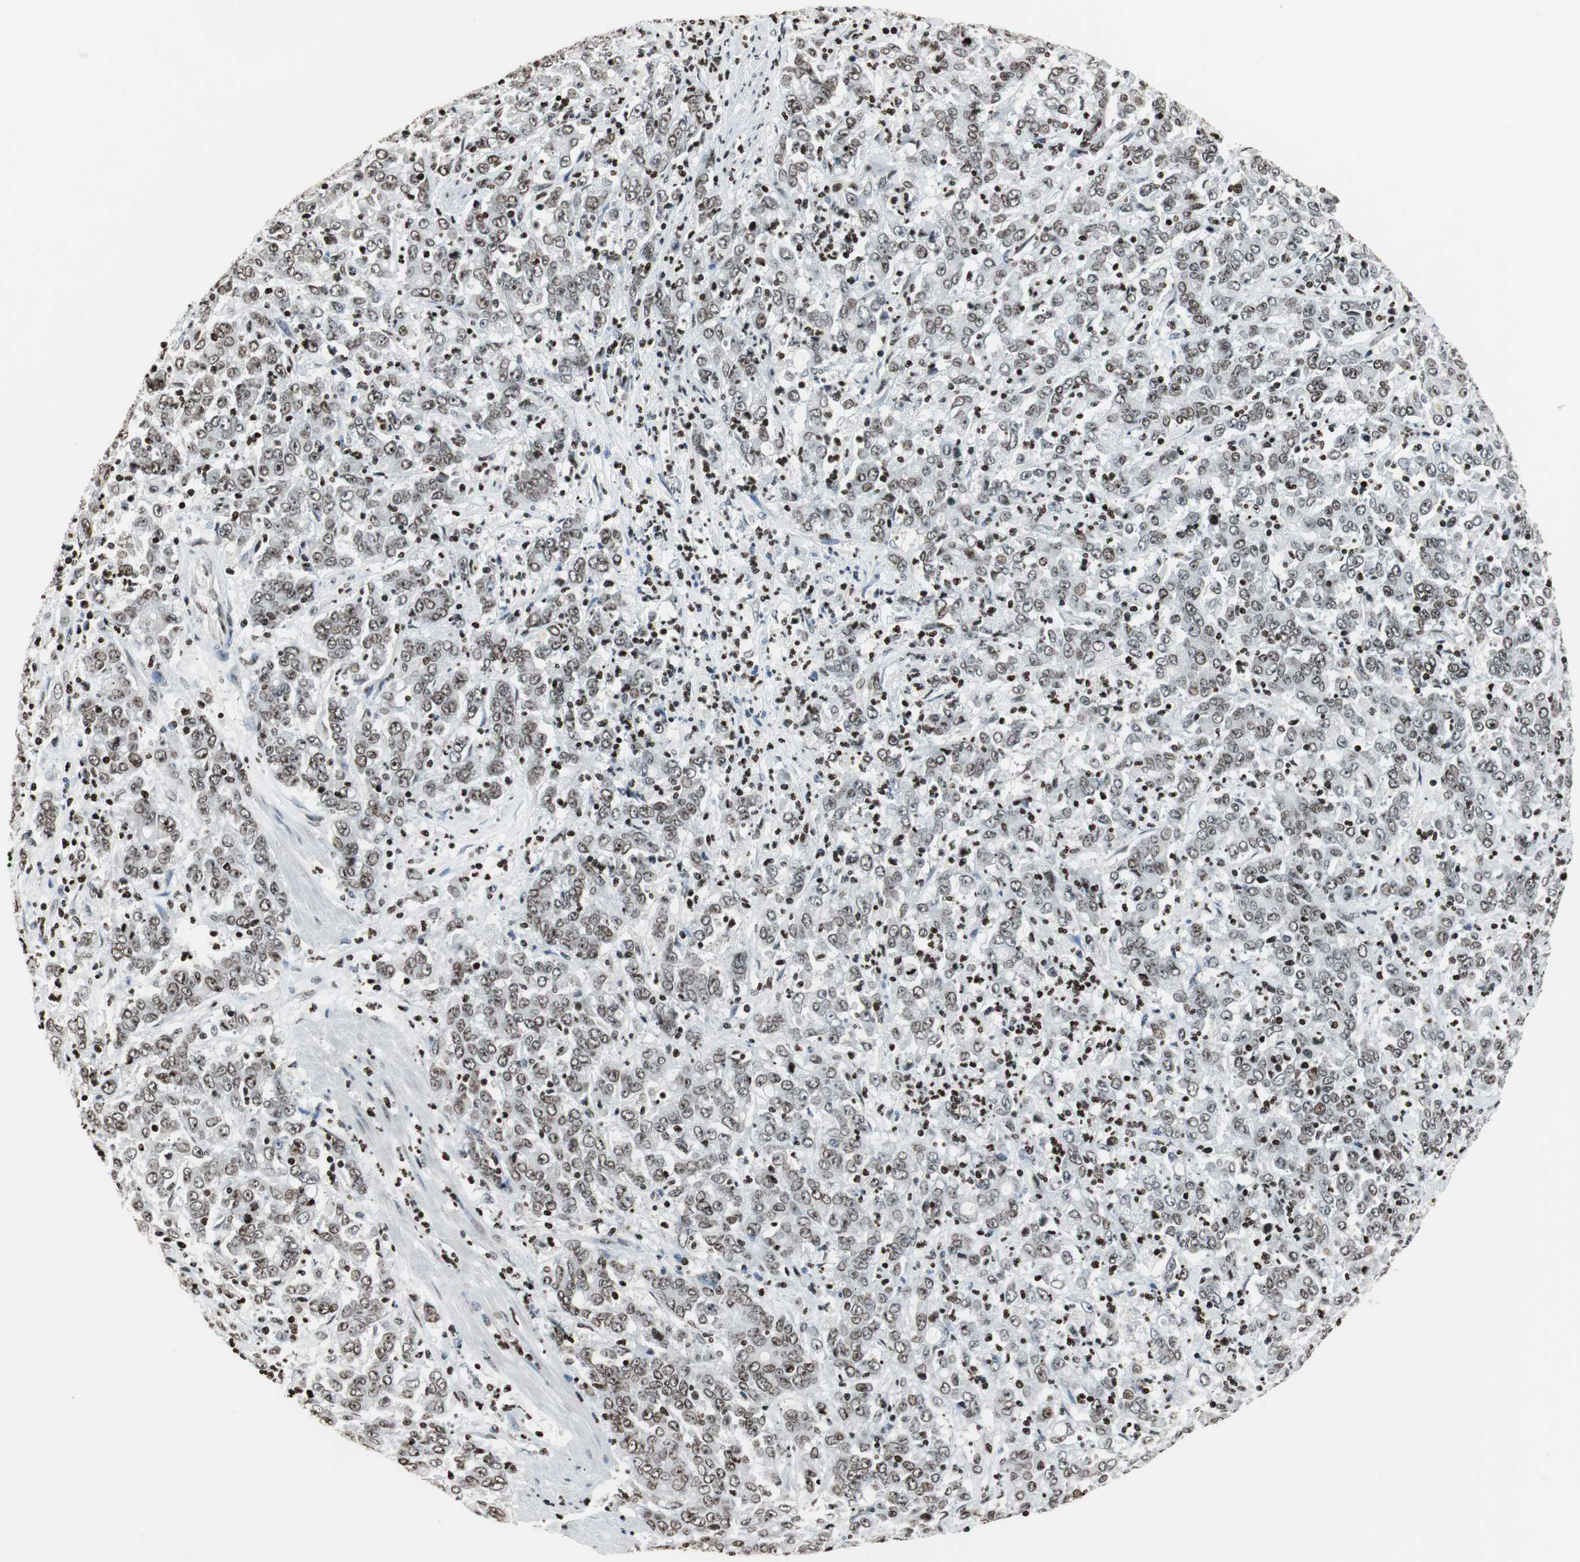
{"staining": {"intensity": "moderate", "quantity": ">75%", "location": "nuclear"}, "tissue": "stomach cancer", "cell_type": "Tumor cells", "image_type": "cancer", "snomed": [{"axis": "morphology", "description": "Adenocarcinoma, NOS"}, {"axis": "topography", "description": "Stomach, lower"}], "caption": "Immunohistochemical staining of human stomach cancer (adenocarcinoma) shows moderate nuclear protein expression in about >75% of tumor cells.", "gene": "PAXIP1", "patient": {"sex": "female", "age": 71}}